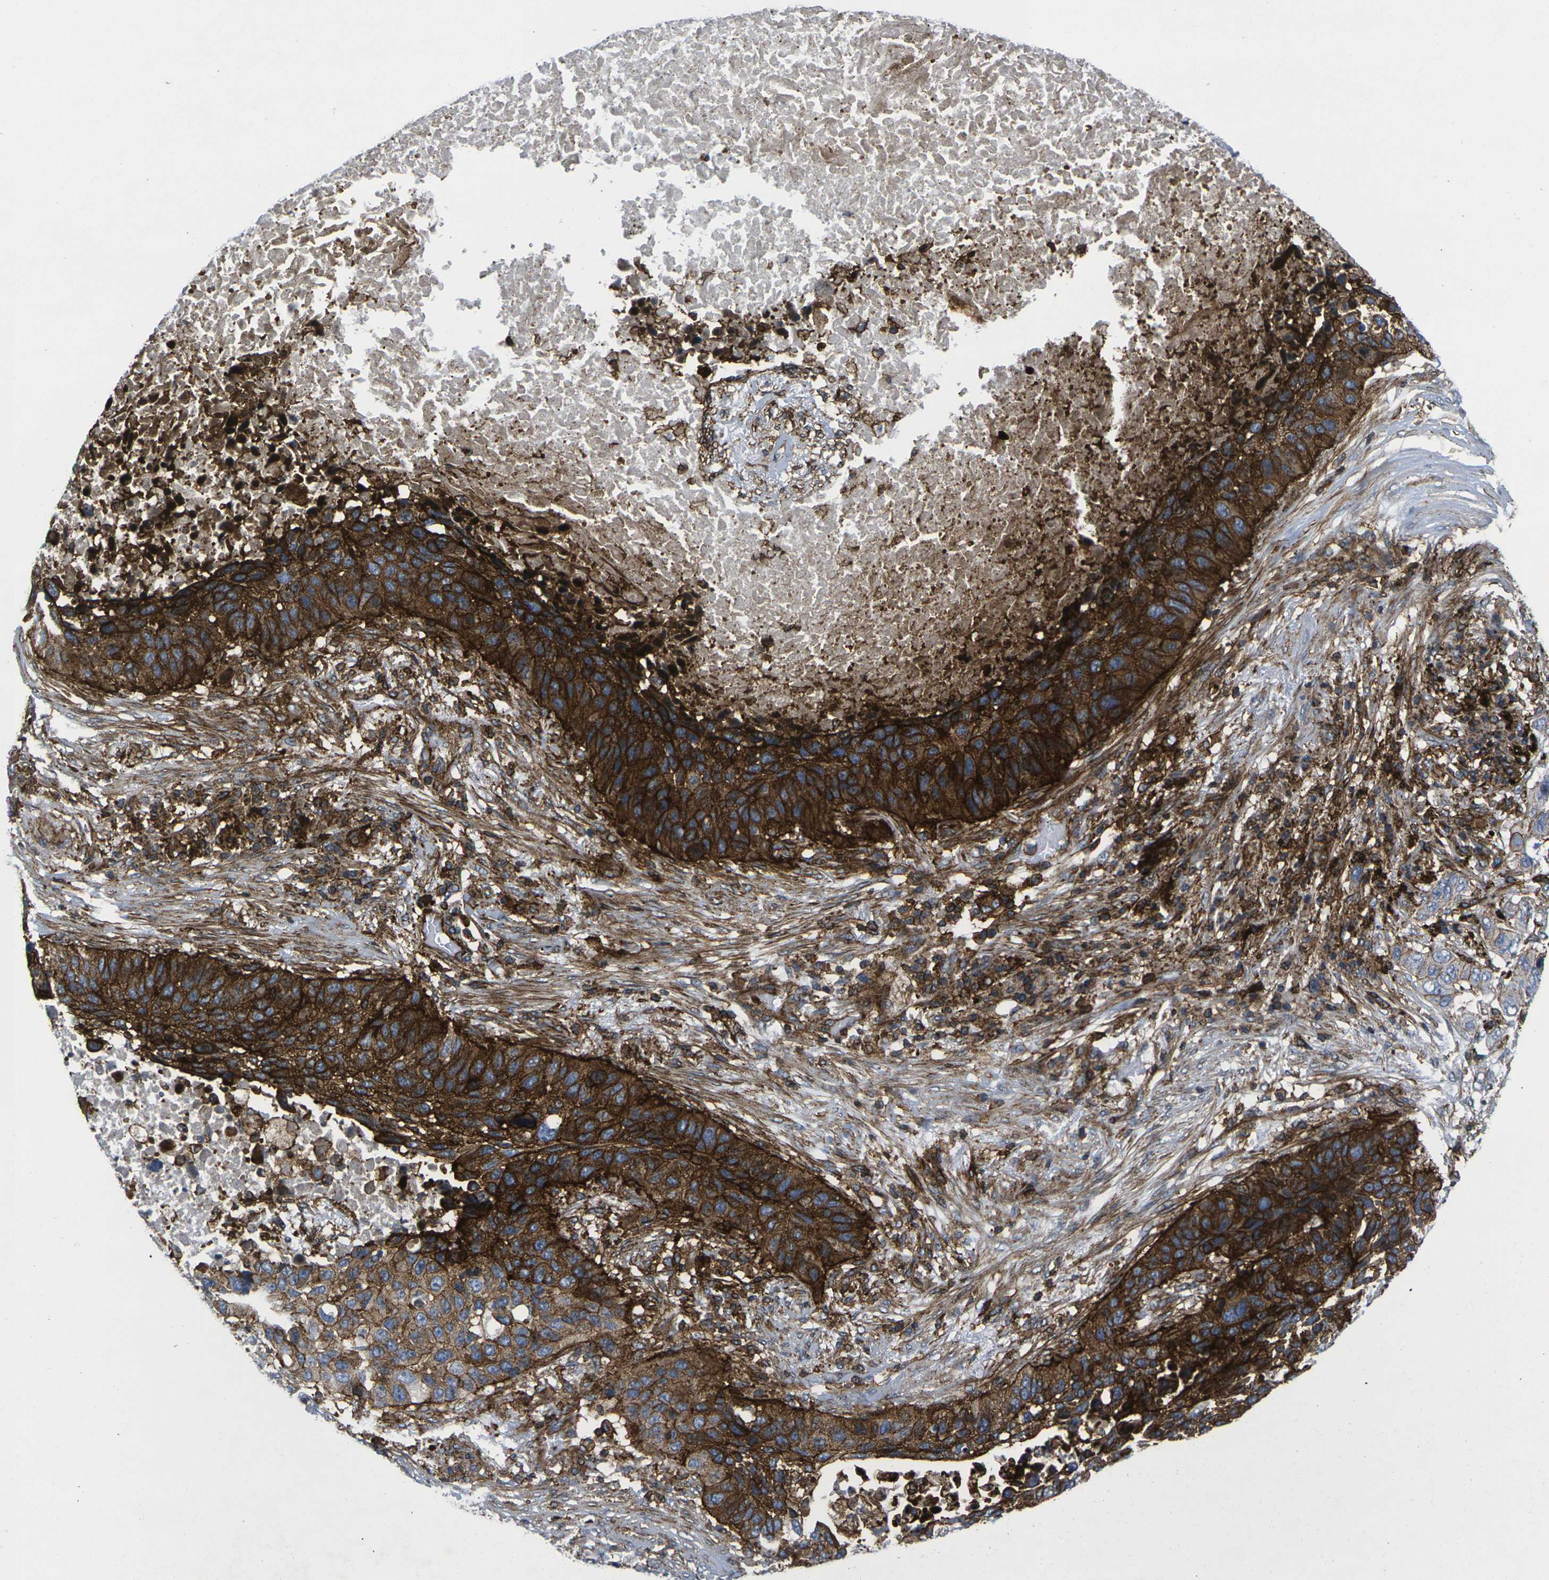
{"staining": {"intensity": "strong", "quantity": ">75%", "location": "cytoplasmic/membranous"}, "tissue": "lung cancer", "cell_type": "Tumor cells", "image_type": "cancer", "snomed": [{"axis": "morphology", "description": "Squamous cell carcinoma, NOS"}, {"axis": "topography", "description": "Lung"}], "caption": "Immunohistochemistry image of human lung cancer (squamous cell carcinoma) stained for a protein (brown), which demonstrates high levels of strong cytoplasmic/membranous expression in about >75% of tumor cells.", "gene": "IQGAP1", "patient": {"sex": "male", "age": 57}}